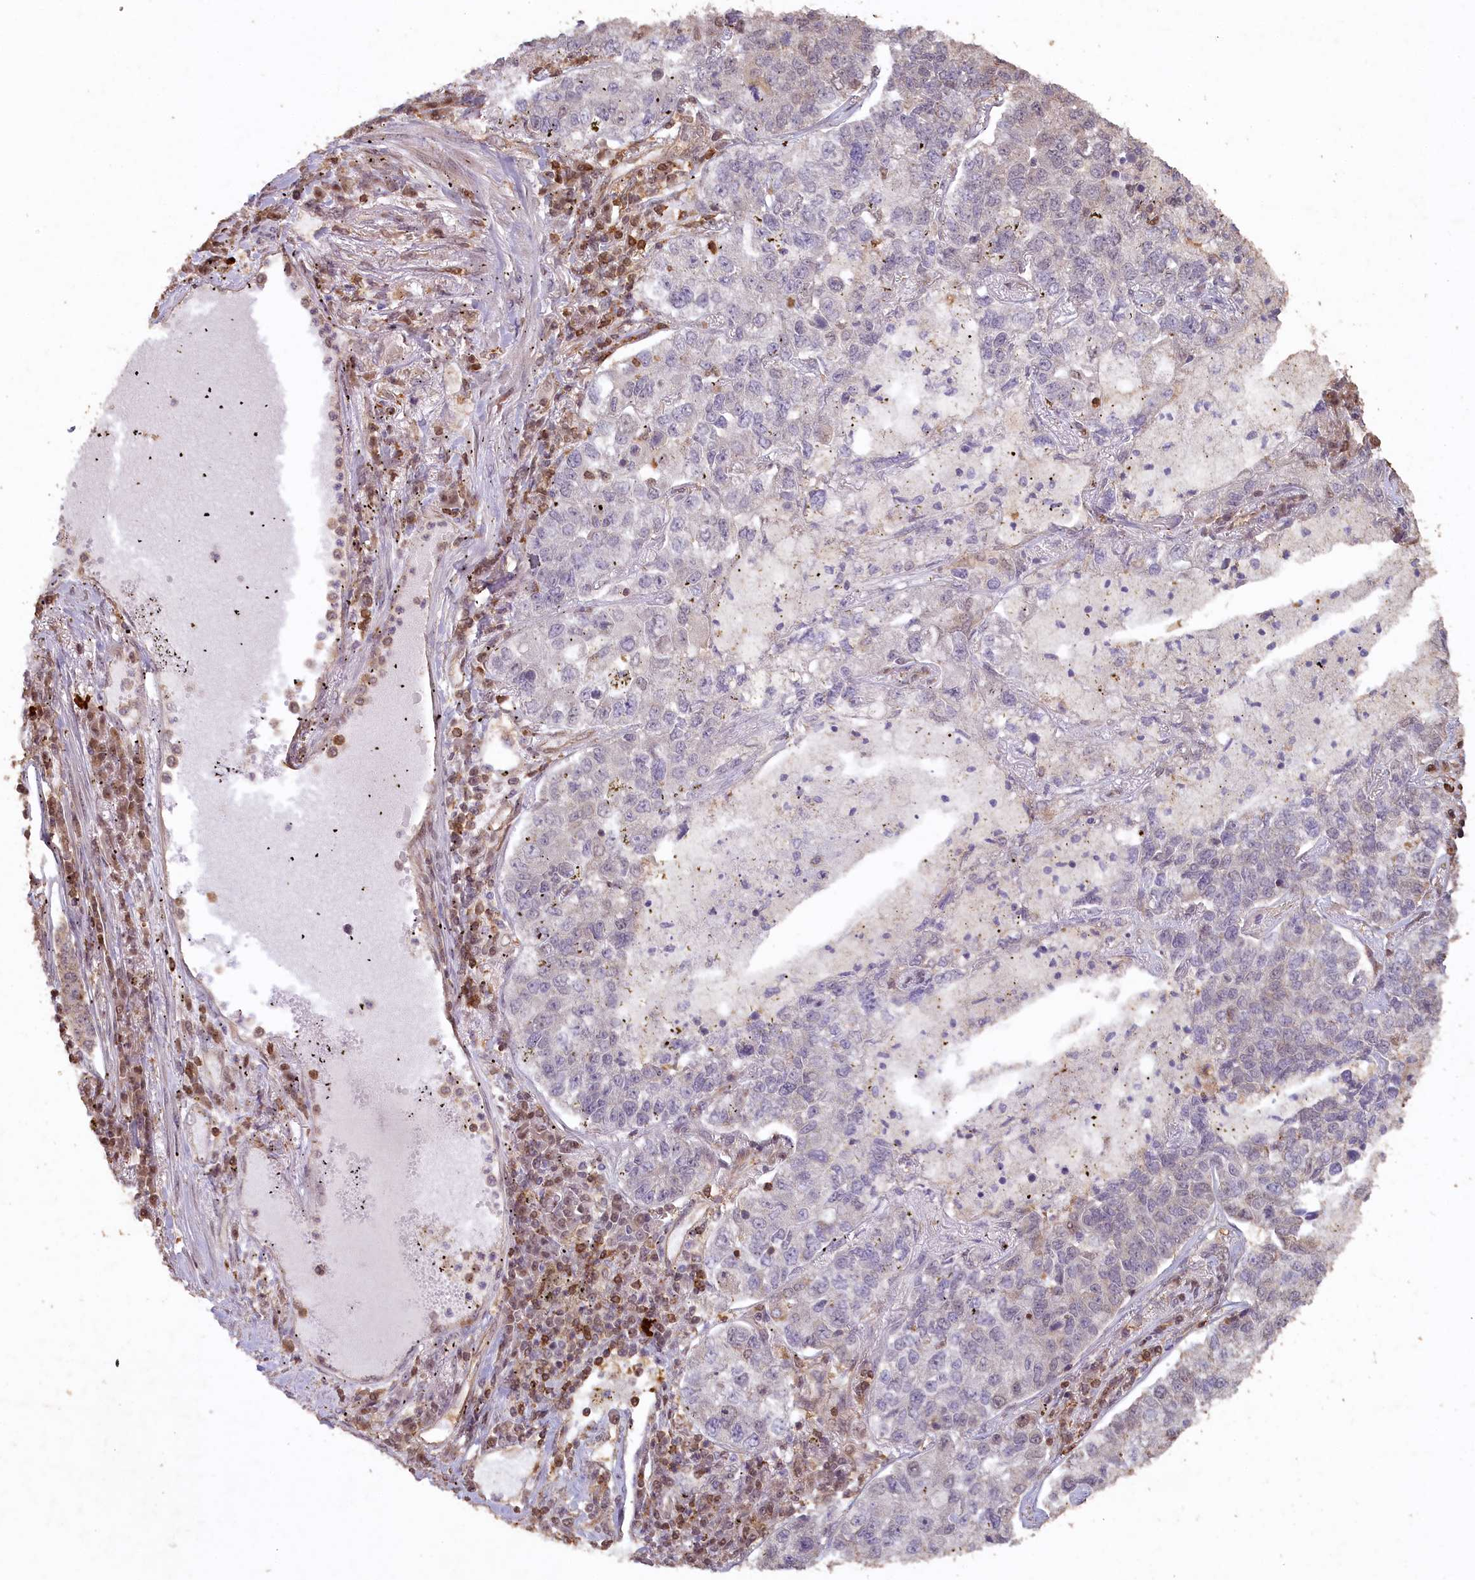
{"staining": {"intensity": "negative", "quantity": "none", "location": "none"}, "tissue": "lung cancer", "cell_type": "Tumor cells", "image_type": "cancer", "snomed": [{"axis": "morphology", "description": "Adenocarcinoma, NOS"}, {"axis": "topography", "description": "Lung"}], "caption": "The micrograph shows no significant staining in tumor cells of lung adenocarcinoma. Nuclei are stained in blue.", "gene": "MADD", "patient": {"sex": "male", "age": 49}}